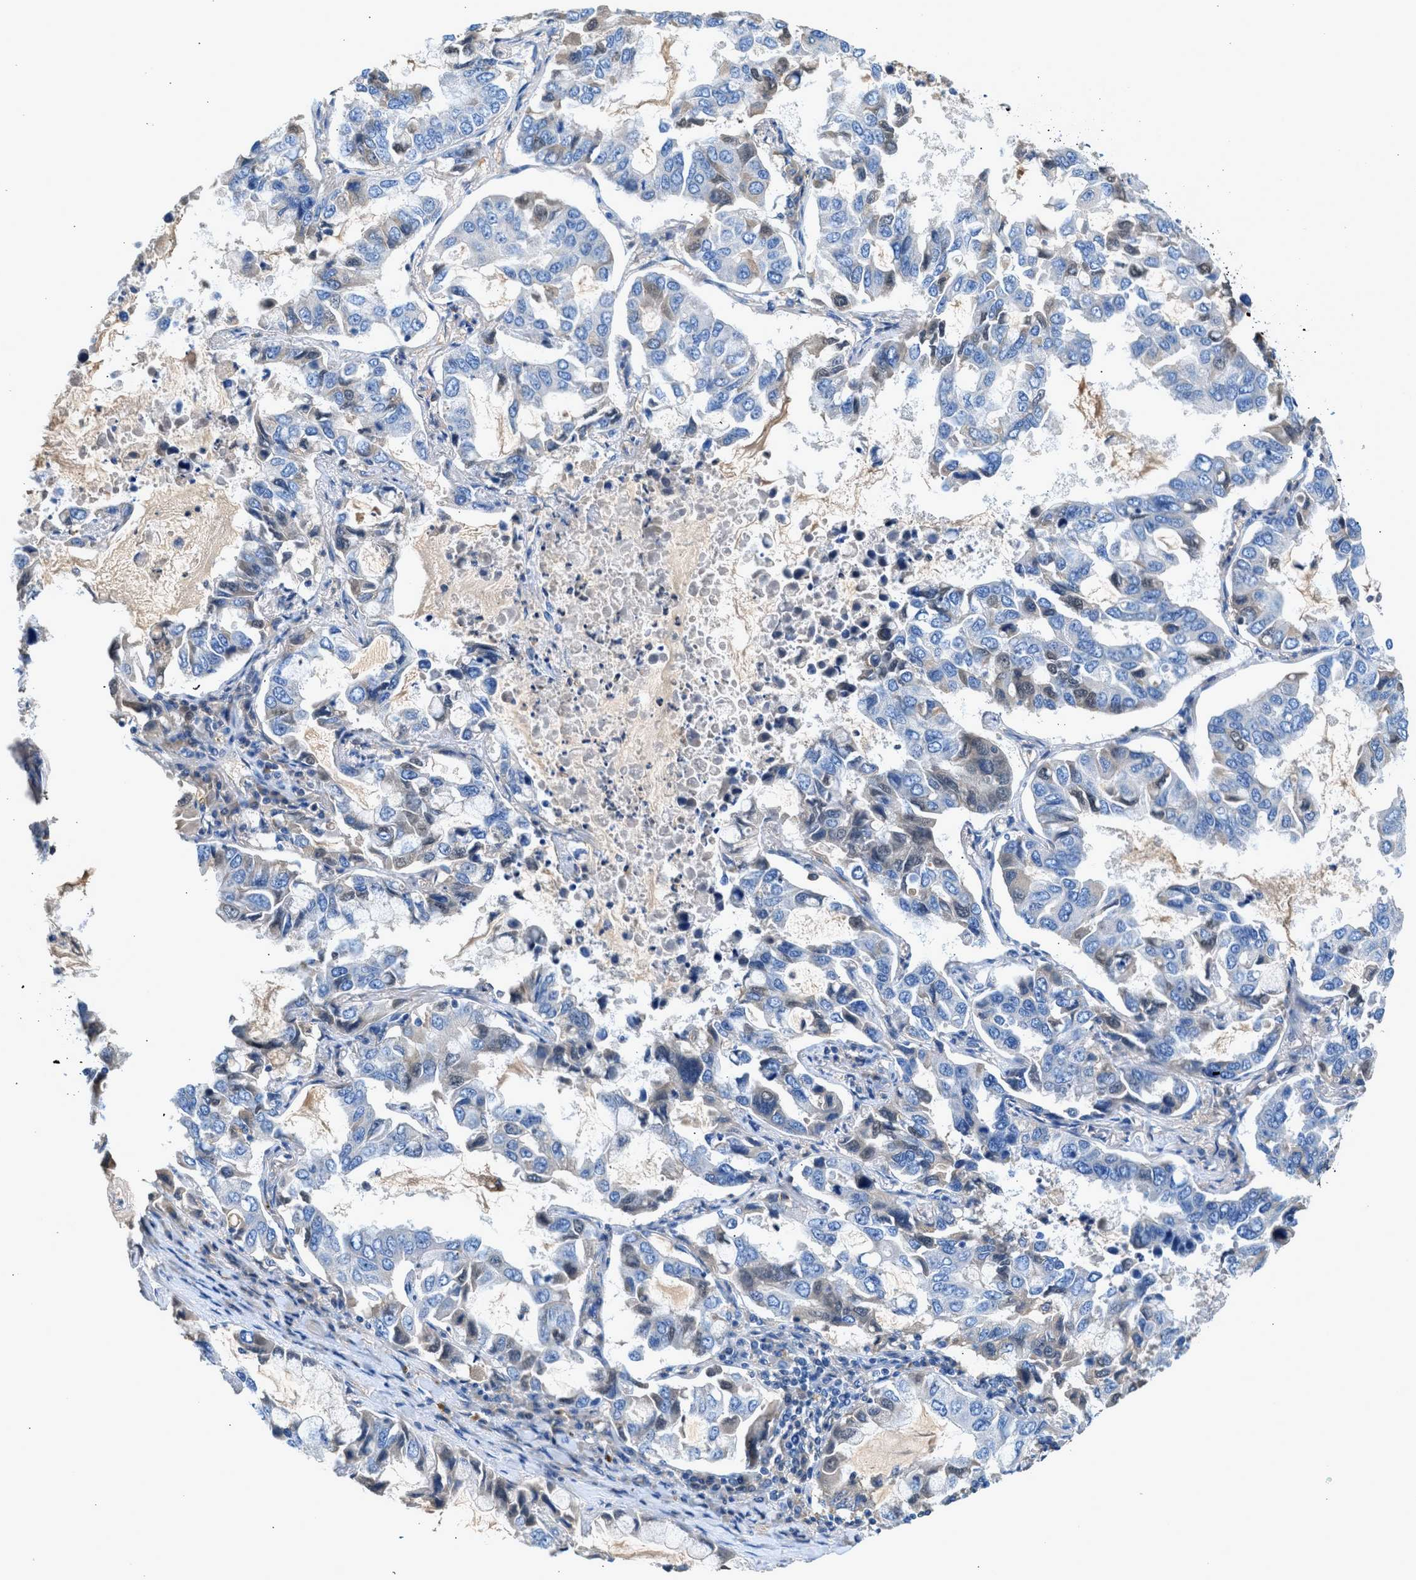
{"staining": {"intensity": "weak", "quantity": "<25%", "location": "cytoplasmic/membranous"}, "tissue": "lung cancer", "cell_type": "Tumor cells", "image_type": "cancer", "snomed": [{"axis": "morphology", "description": "Adenocarcinoma, NOS"}, {"axis": "topography", "description": "Lung"}], "caption": "Immunohistochemical staining of human lung adenocarcinoma displays no significant positivity in tumor cells.", "gene": "RWDD2B", "patient": {"sex": "male", "age": 64}}